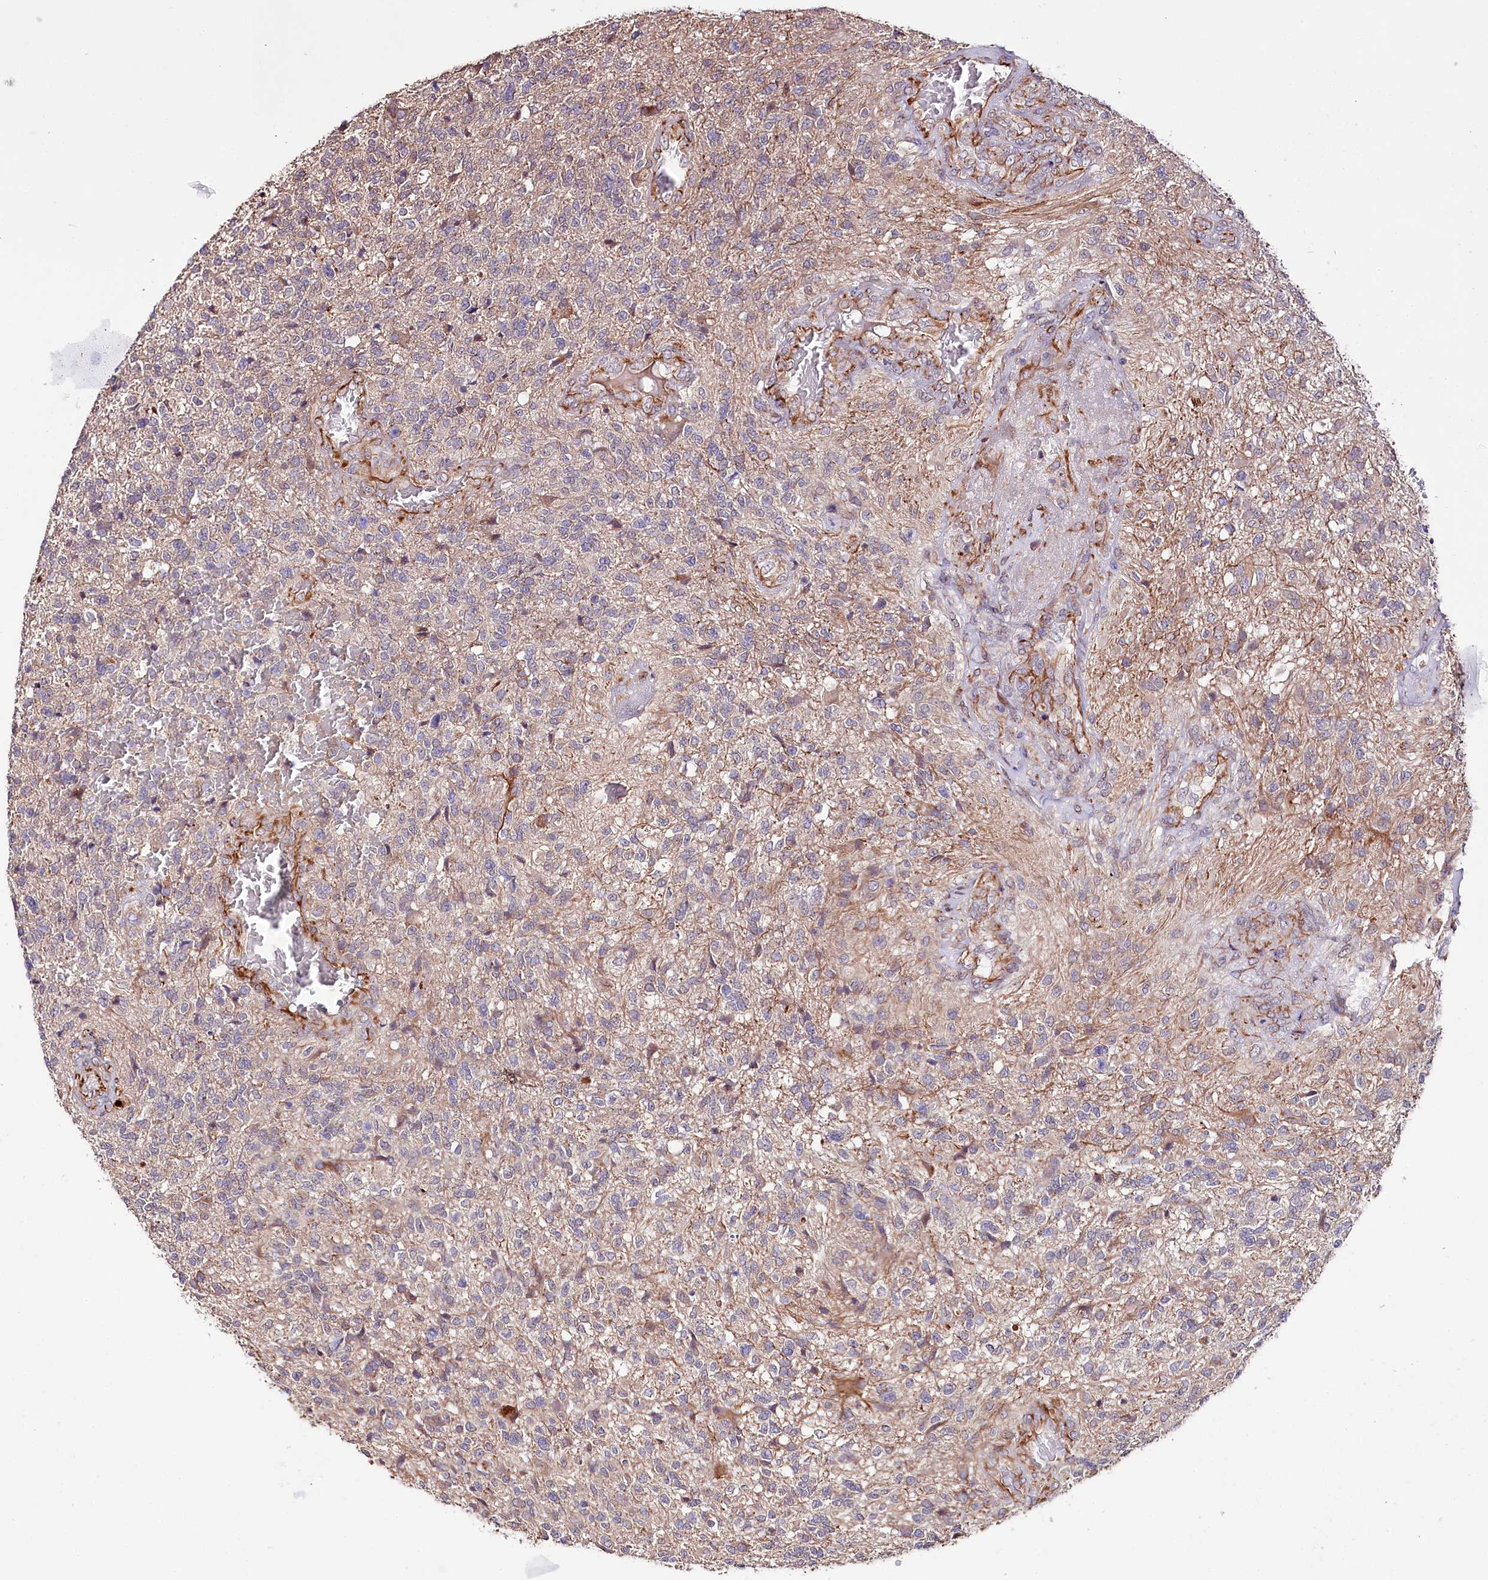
{"staining": {"intensity": "negative", "quantity": "none", "location": "none"}, "tissue": "glioma", "cell_type": "Tumor cells", "image_type": "cancer", "snomed": [{"axis": "morphology", "description": "Glioma, malignant, High grade"}, {"axis": "topography", "description": "Brain"}], "caption": "Tumor cells show no significant staining in malignant glioma (high-grade).", "gene": "TTC12", "patient": {"sex": "male", "age": 56}}